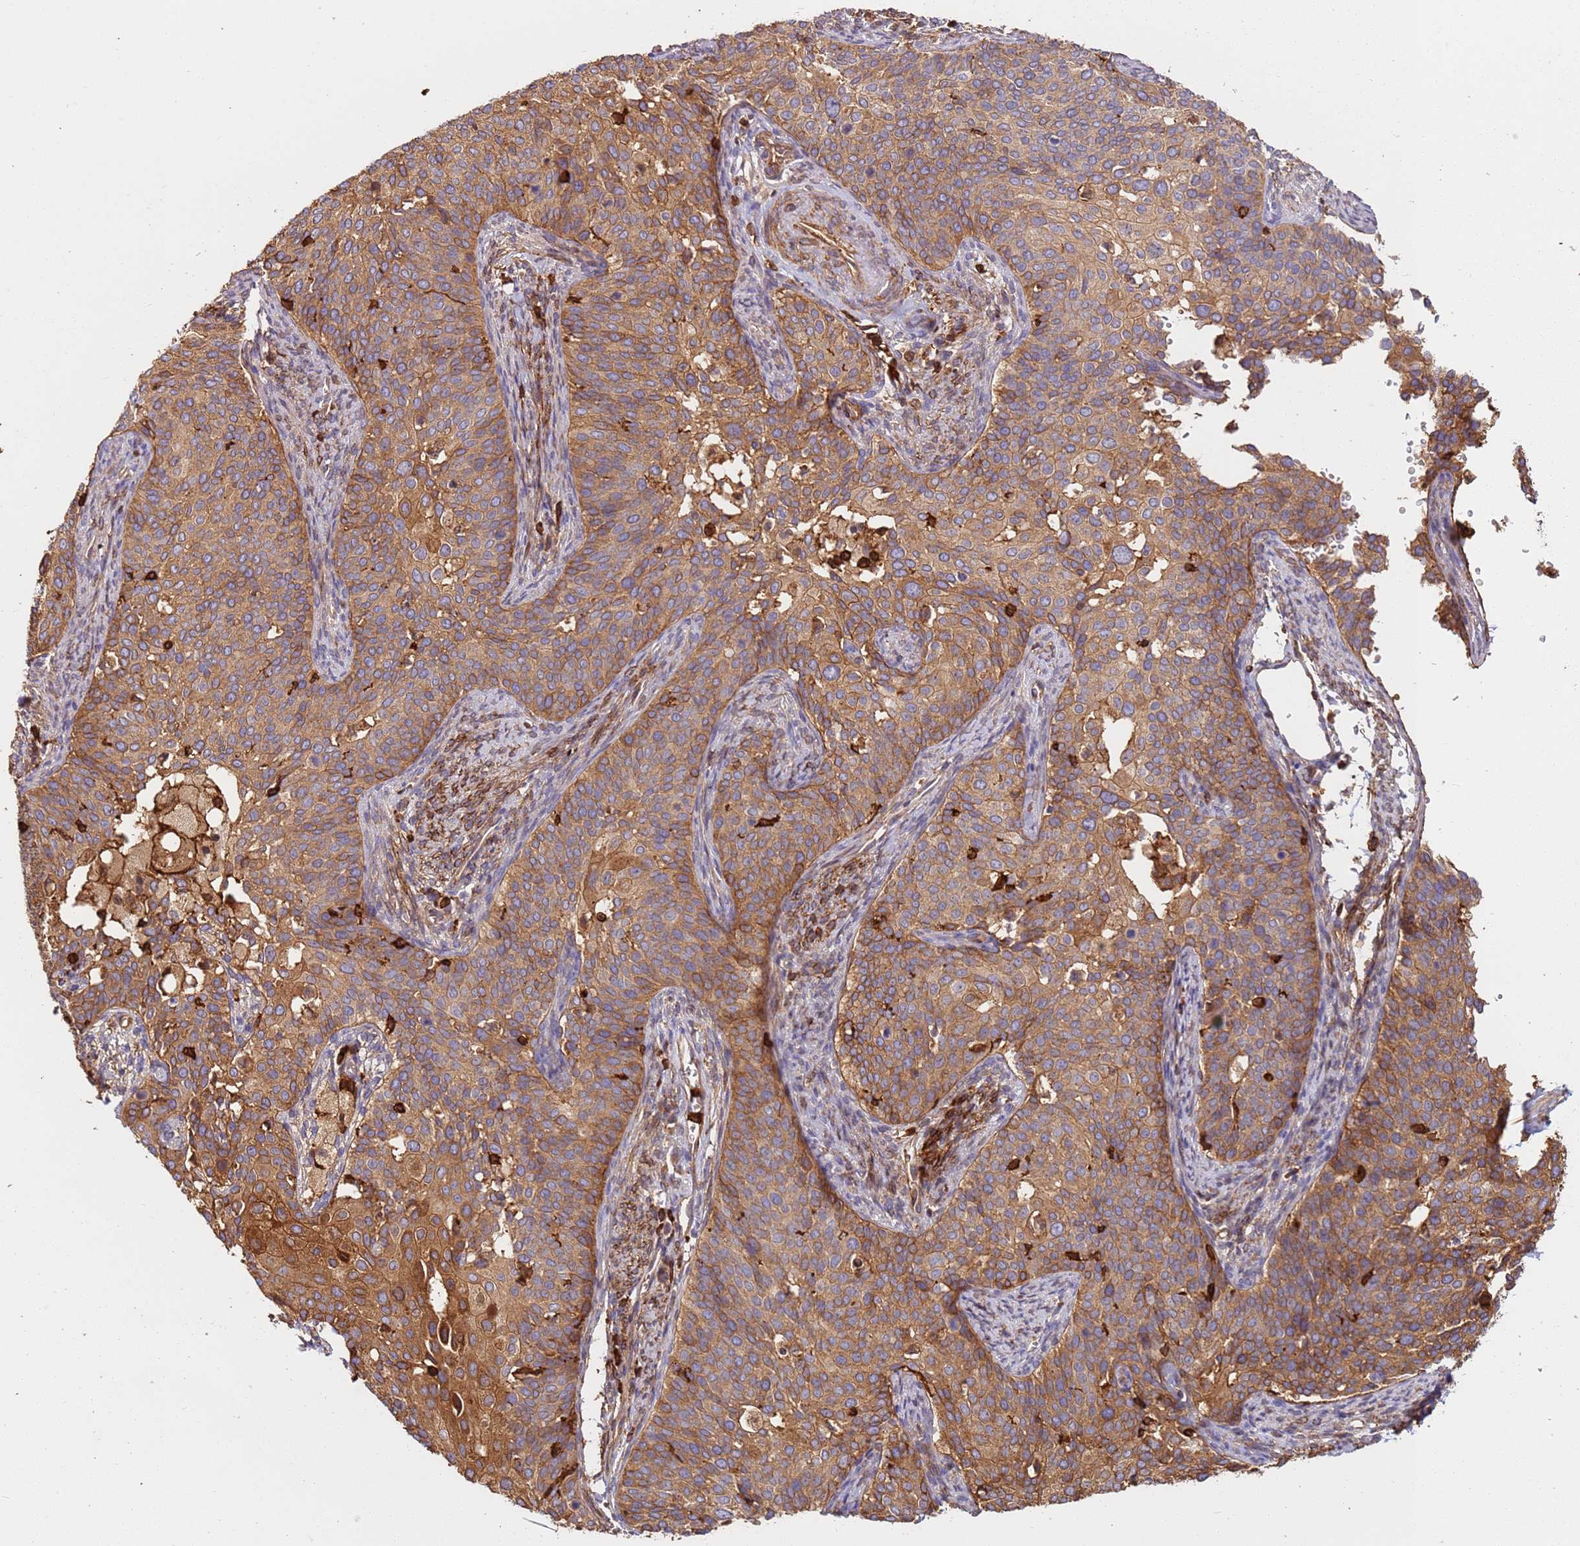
{"staining": {"intensity": "moderate", "quantity": ">75%", "location": "cytoplasmic/membranous"}, "tissue": "cervical cancer", "cell_type": "Tumor cells", "image_type": "cancer", "snomed": [{"axis": "morphology", "description": "Squamous cell carcinoma, NOS"}, {"axis": "topography", "description": "Cervix"}], "caption": "Squamous cell carcinoma (cervical) stained for a protein displays moderate cytoplasmic/membranous positivity in tumor cells. The staining was performed using DAB, with brown indicating positive protein expression. Nuclei are stained blue with hematoxylin.", "gene": "OR6P1", "patient": {"sex": "female", "age": 44}}